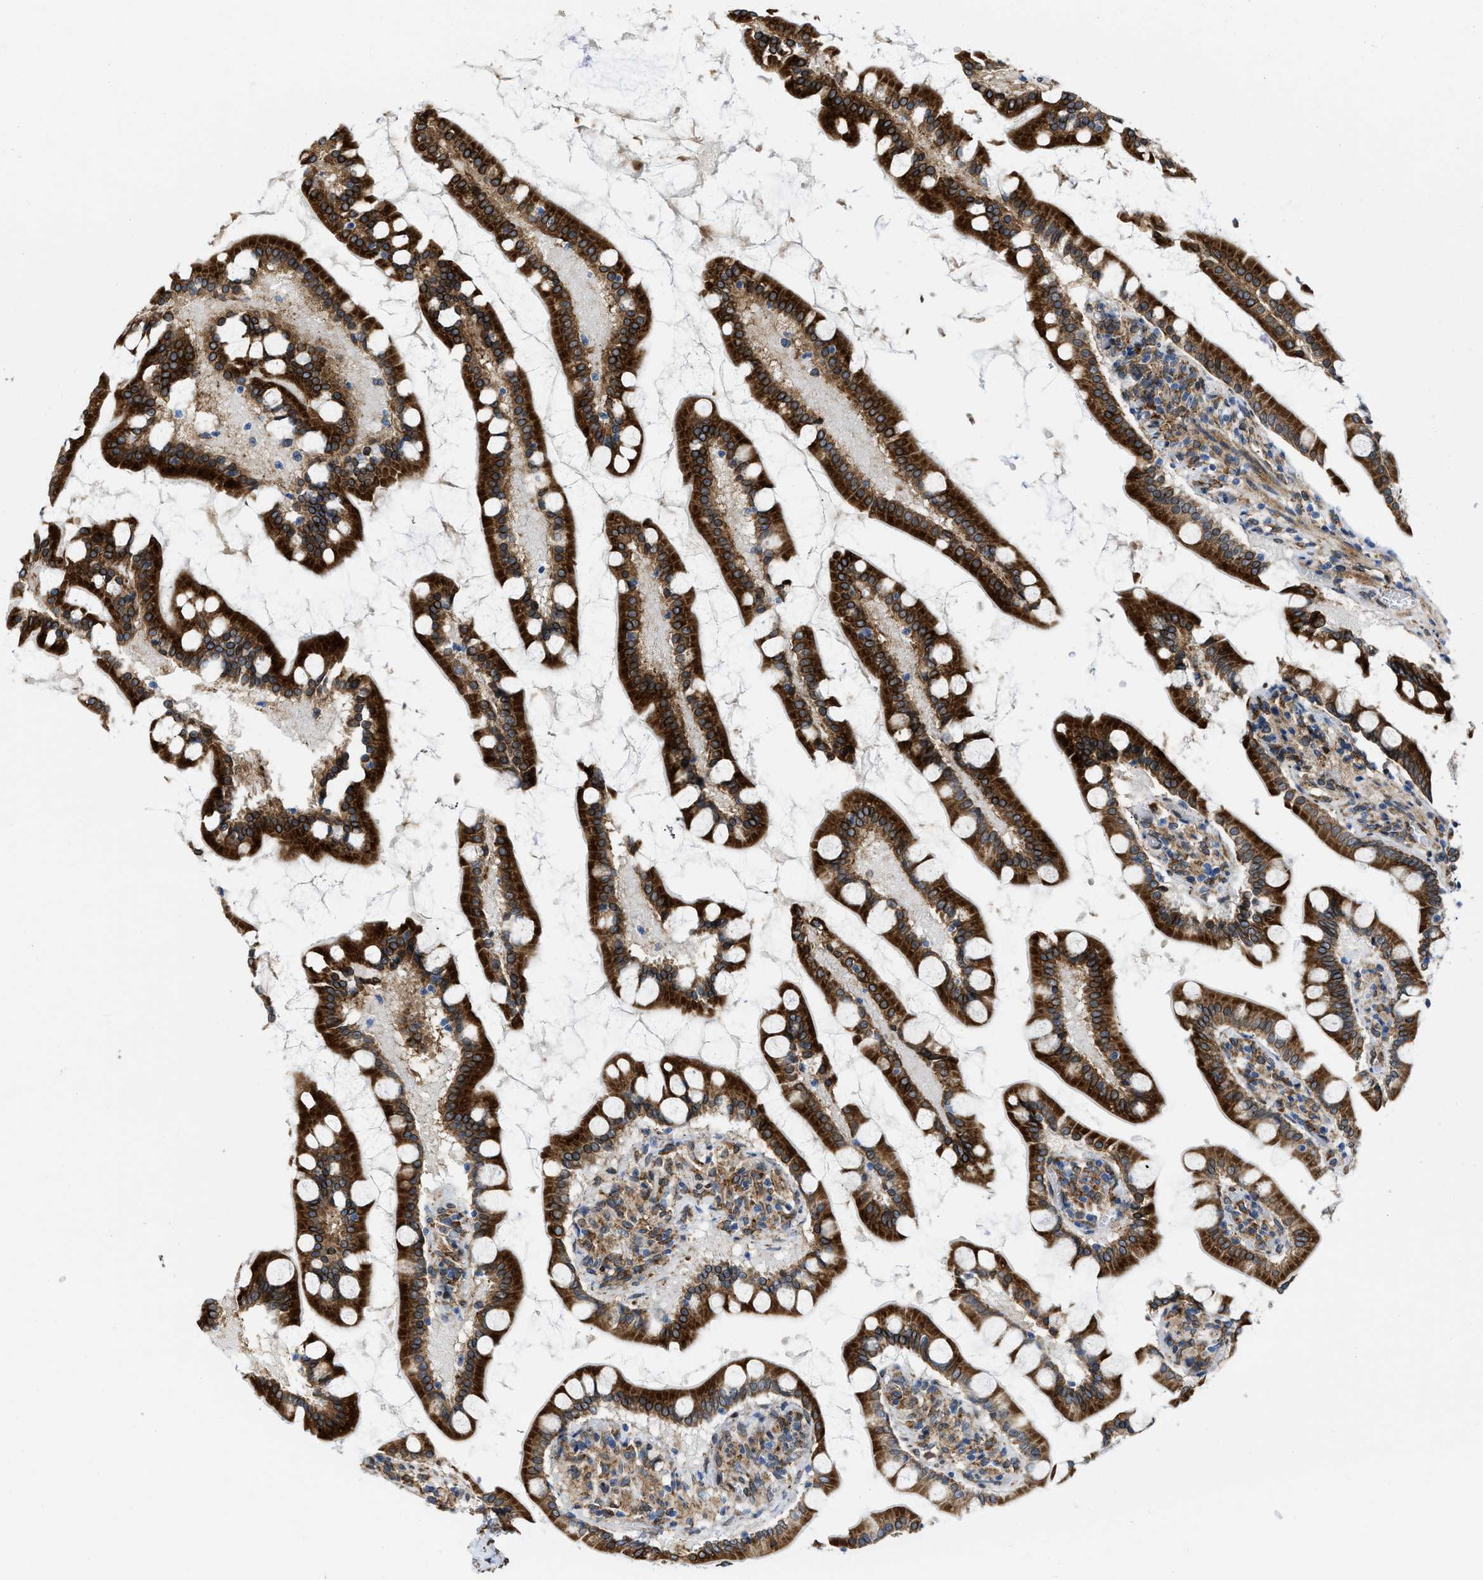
{"staining": {"intensity": "strong", "quantity": ">75%", "location": "cytoplasmic/membranous"}, "tissue": "small intestine", "cell_type": "Glandular cells", "image_type": "normal", "snomed": [{"axis": "morphology", "description": "Normal tissue, NOS"}, {"axis": "topography", "description": "Small intestine"}], "caption": "Glandular cells reveal high levels of strong cytoplasmic/membranous positivity in about >75% of cells in benign human small intestine.", "gene": "ERLIN2", "patient": {"sex": "male", "age": 41}}